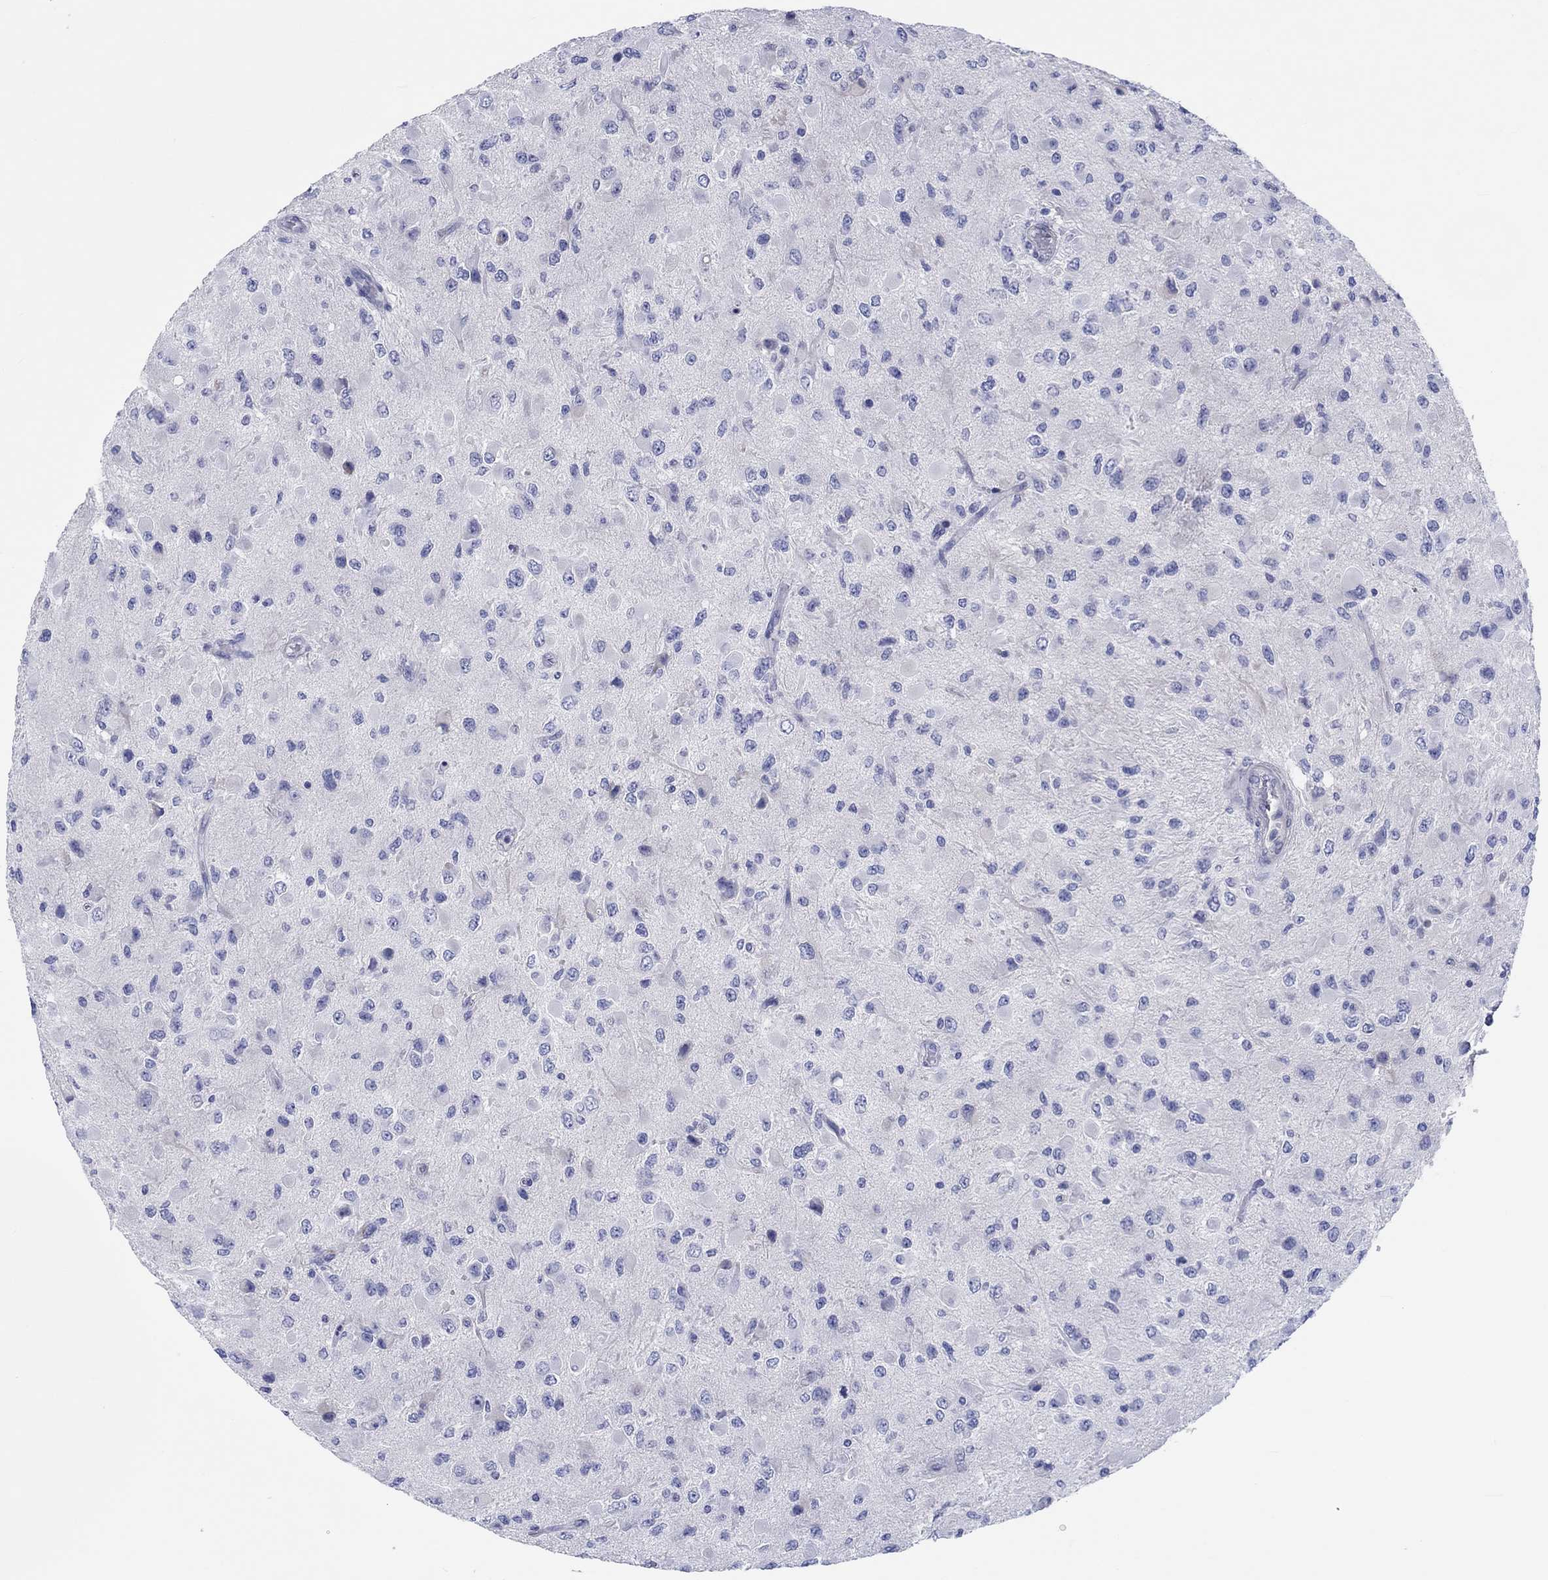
{"staining": {"intensity": "negative", "quantity": "none", "location": "none"}, "tissue": "glioma", "cell_type": "Tumor cells", "image_type": "cancer", "snomed": [{"axis": "morphology", "description": "Glioma, malignant, High grade"}, {"axis": "topography", "description": "Cerebral cortex"}], "caption": "High power microscopy histopathology image of an immunohistochemistry (IHC) micrograph of glioma, revealing no significant positivity in tumor cells. (DAB (3,3'-diaminobenzidine) immunohistochemistry (IHC) with hematoxylin counter stain).", "gene": "CDY2B", "patient": {"sex": "male", "age": 35}}